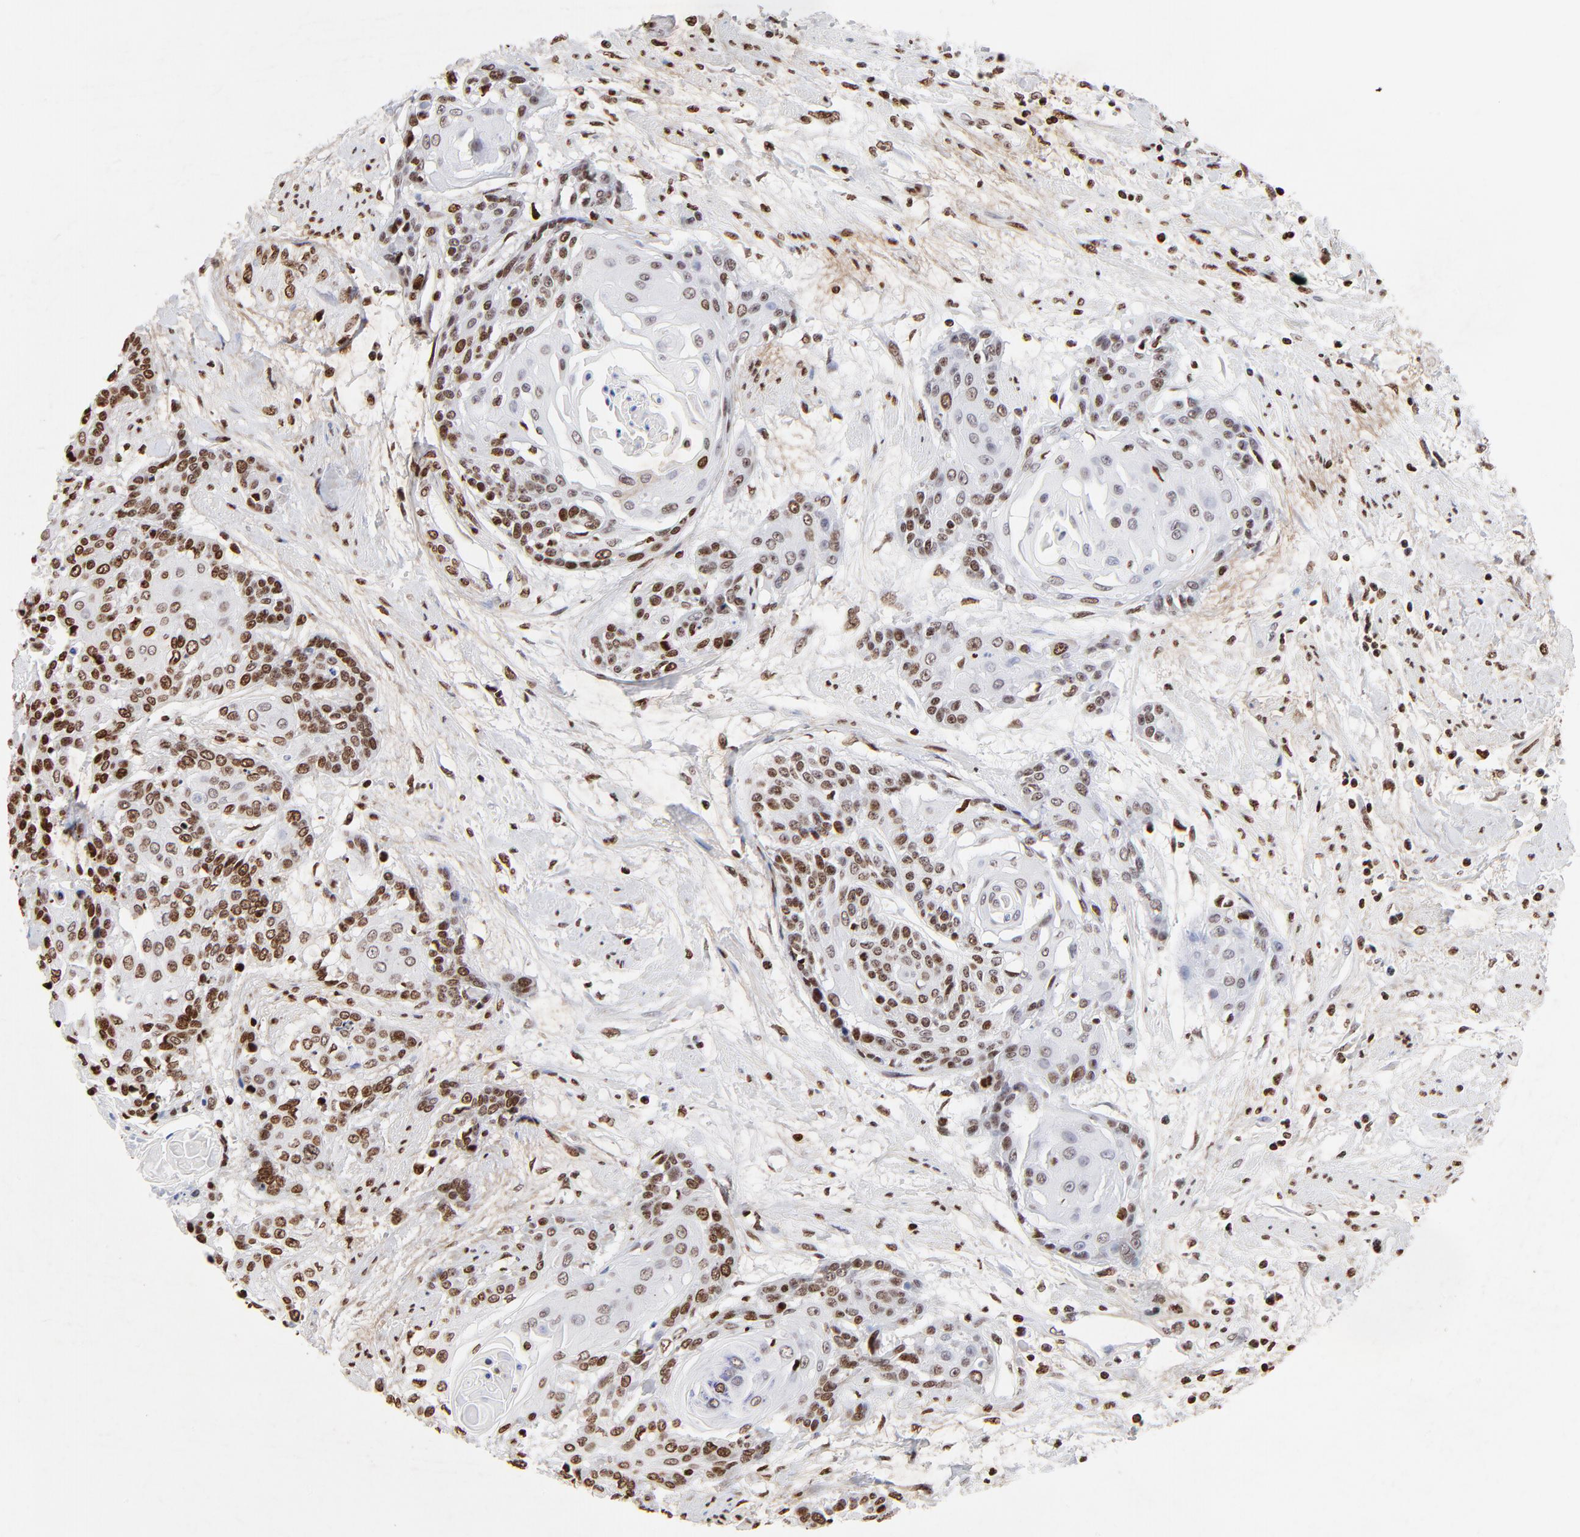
{"staining": {"intensity": "moderate", "quantity": "25%-75%", "location": "nuclear"}, "tissue": "cervical cancer", "cell_type": "Tumor cells", "image_type": "cancer", "snomed": [{"axis": "morphology", "description": "Squamous cell carcinoma, NOS"}, {"axis": "topography", "description": "Cervix"}], "caption": "There is medium levels of moderate nuclear staining in tumor cells of squamous cell carcinoma (cervical), as demonstrated by immunohistochemical staining (brown color).", "gene": "FBH1", "patient": {"sex": "female", "age": 57}}